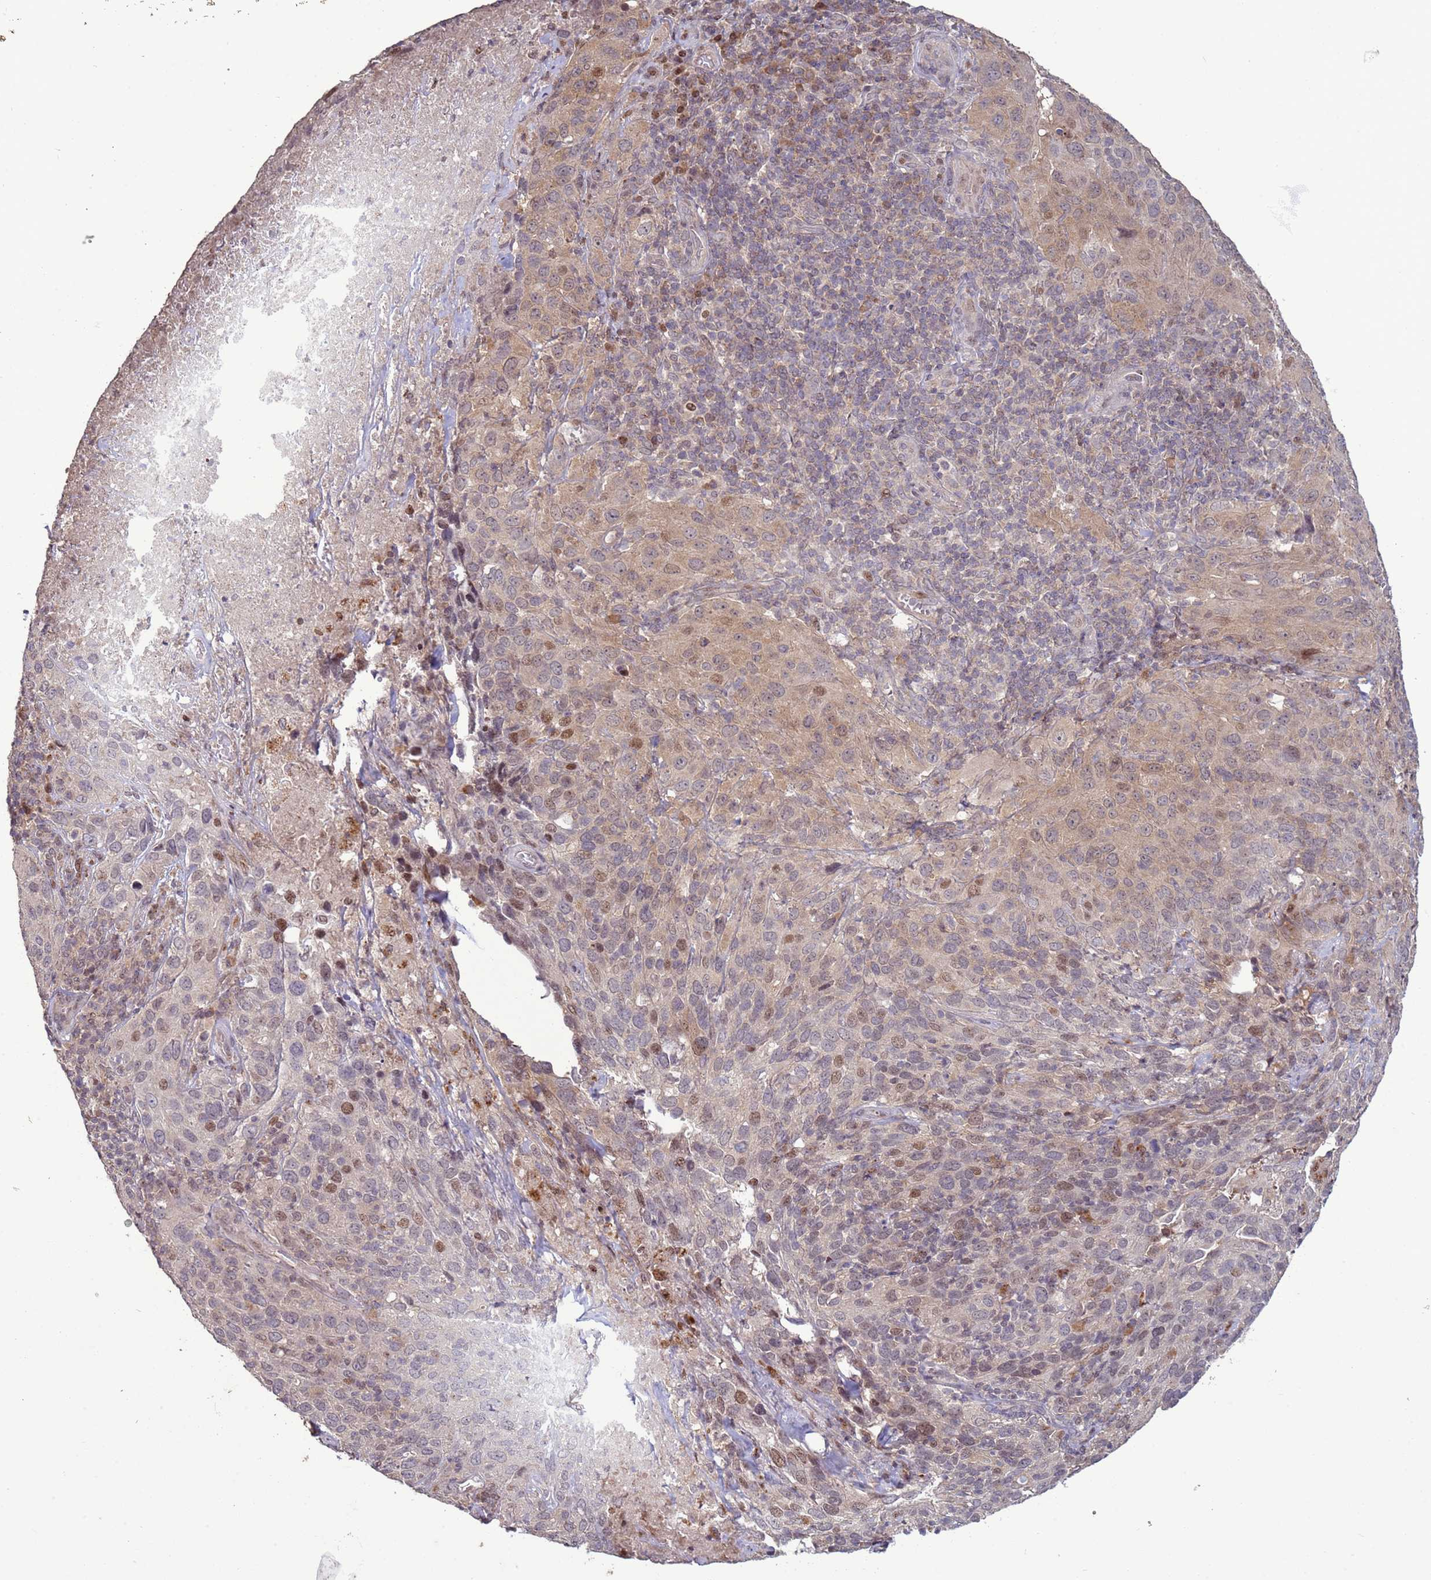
{"staining": {"intensity": "weak", "quantity": "<25%", "location": "nuclear"}, "tissue": "cervical cancer", "cell_type": "Tumor cells", "image_type": "cancer", "snomed": [{"axis": "morphology", "description": "Squamous cell carcinoma, NOS"}, {"axis": "topography", "description": "Cervix"}], "caption": "Tumor cells show no significant expression in cervical squamous cell carcinoma.", "gene": "HGH1", "patient": {"sex": "female", "age": 51}}